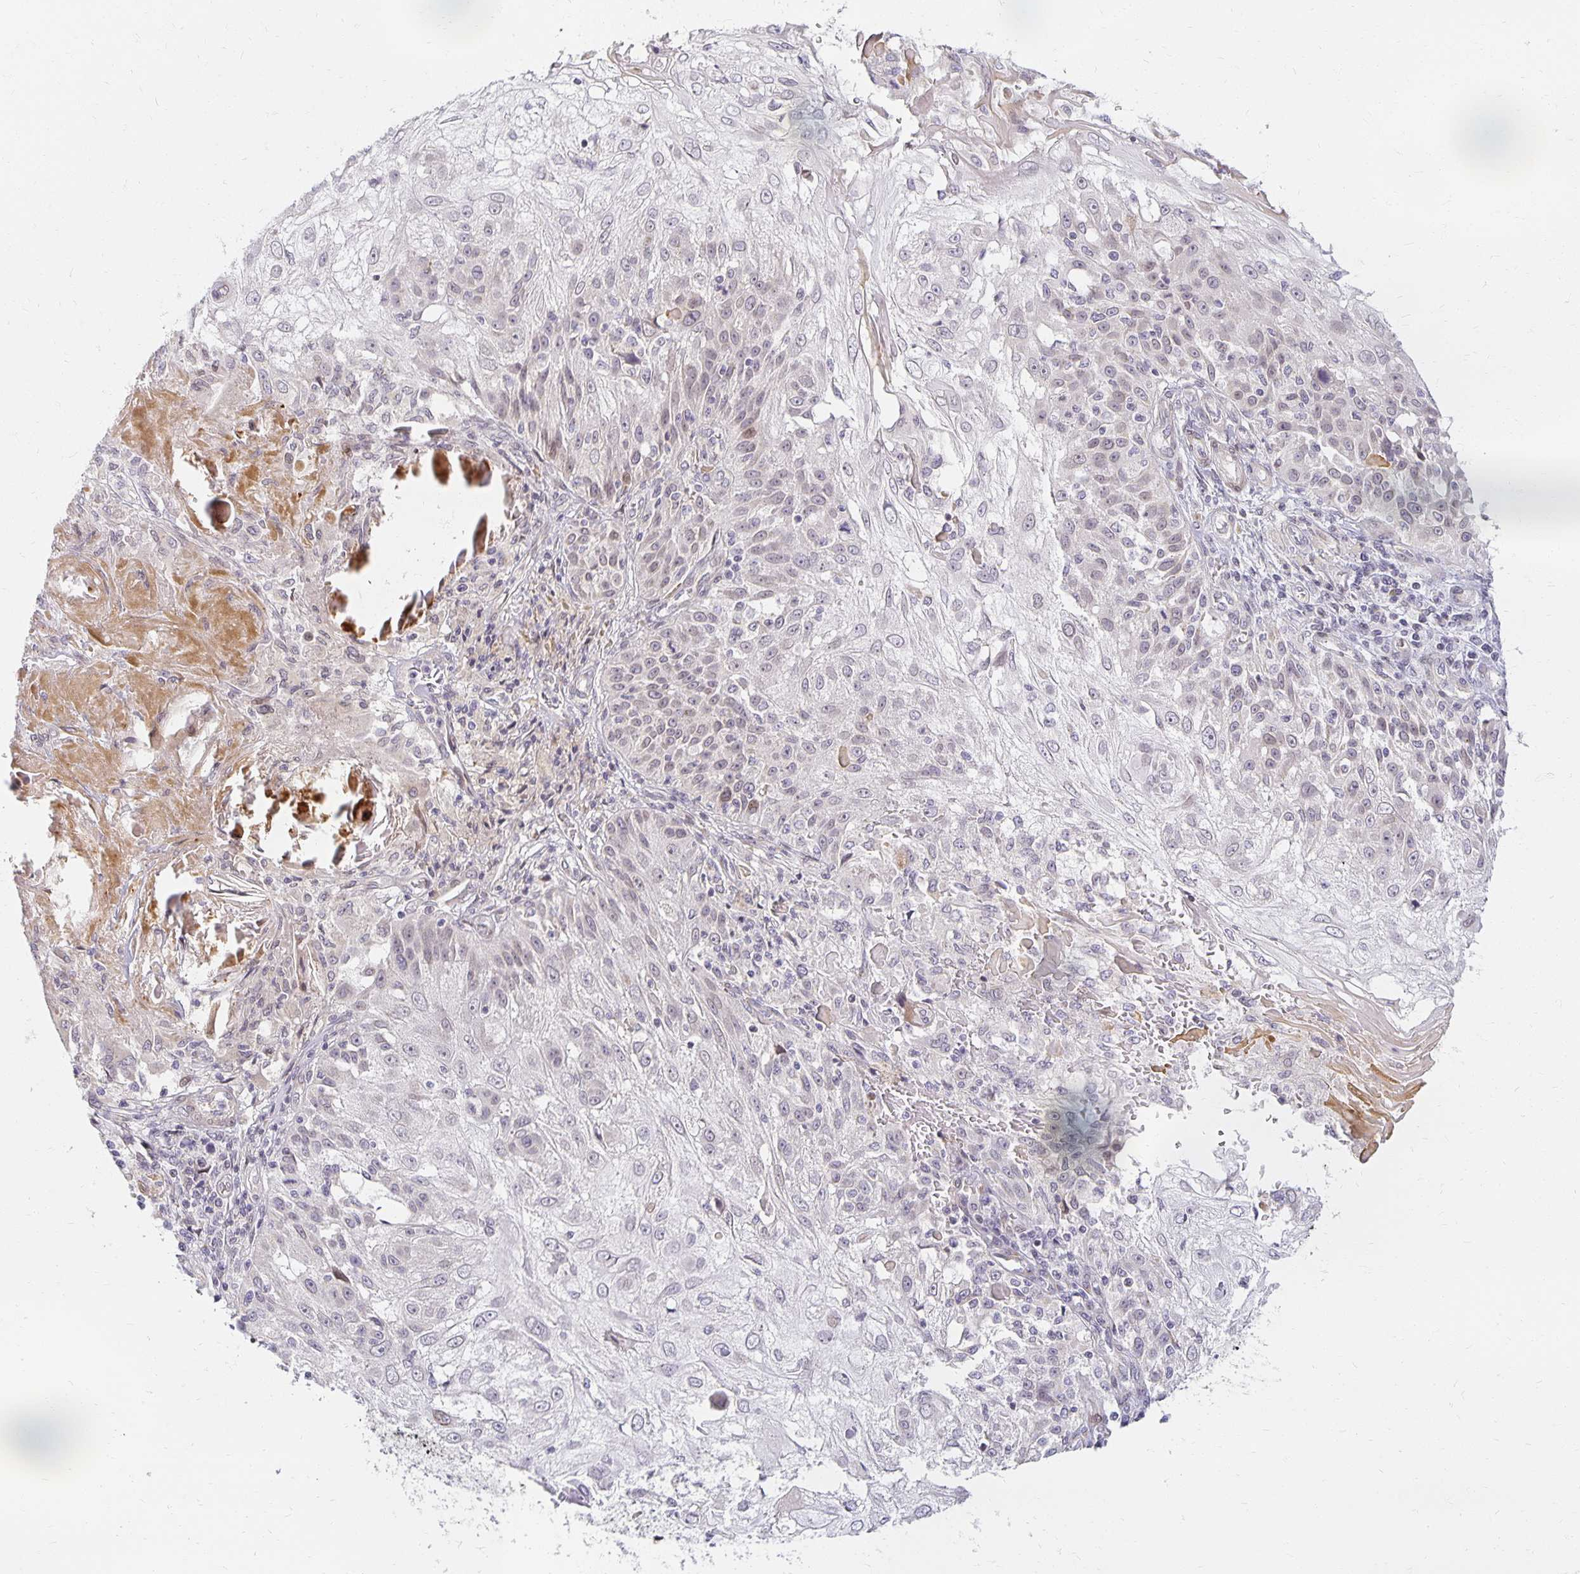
{"staining": {"intensity": "negative", "quantity": "none", "location": "none"}, "tissue": "skin cancer", "cell_type": "Tumor cells", "image_type": "cancer", "snomed": [{"axis": "morphology", "description": "Normal tissue, NOS"}, {"axis": "morphology", "description": "Squamous cell carcinoma, NOS"}, {"axis": "topography", "description": "Skin"}], "caption": "This is an IHC image of human skin squamous cell carcinoma. There is no staining in tumor cells.", "gene": "EHF", "patient": {"sex": "female", "age": 83}}